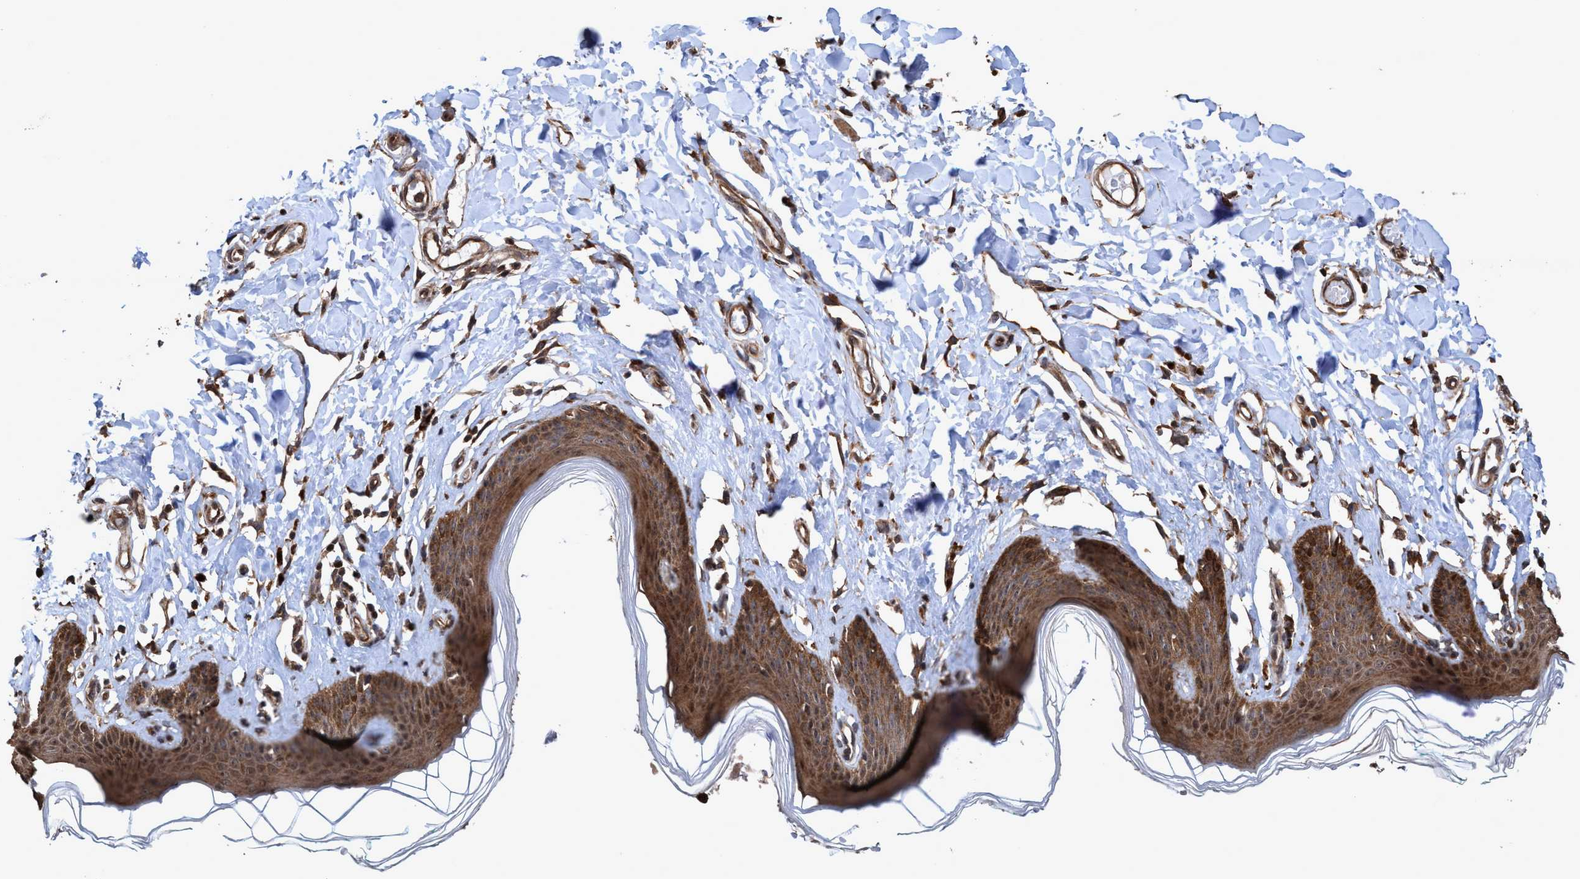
{"staining": {"intensity": "moderate", "quantity": ">75%", "location": "cytoplasmic/membranous,nuclear"}, "tissue": "skin", "cell_type": "Epidermal cells", "image_type": "normal", "snomed": [{"axis": "morphology", "description": "Normal tissue, NOS"}, {"axis": "topography", "description": "Vulva"}], "caption": "Immunohistochemistry (IHC) photomicrograph of normal skin stained for a protein (brown), which reveals medium levels of moderate cytoplasmic/membranous,nuclear expression in about >75% of epidermal cells.", "gene": "TRPC7", "patient": {"sex": "female", "age": 66}}